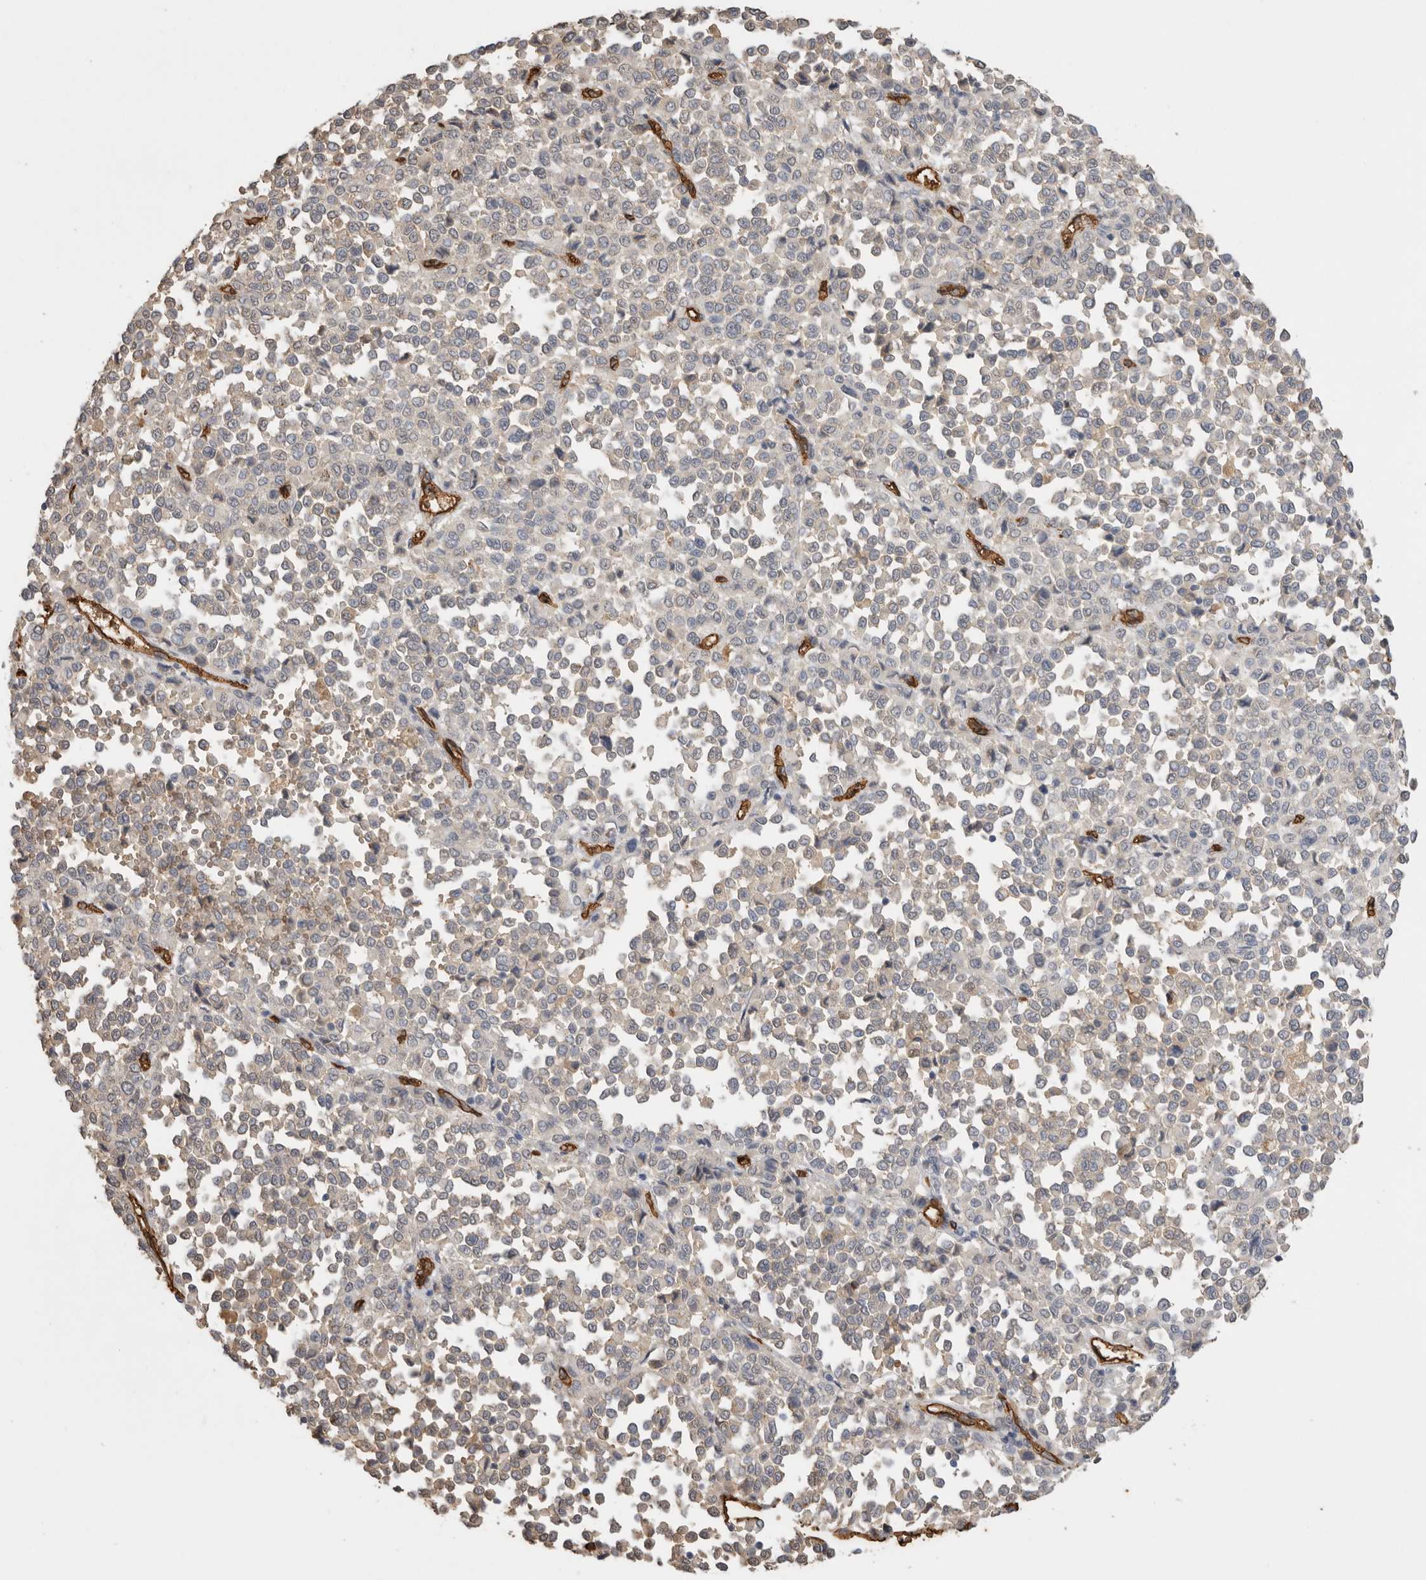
{"staining": {"intensity": "negative", "quantity": "none", "location": "none"}, "tissue": "melanoma", "cell_type": "Tumor cells", "image_type": "cancer", "snomed": [{"axis": "morphology", "description": "Malignant melanoma, Metastatic site"}, {"axis": "topography", "description": "Pancreas"}], "caption": "The photomicrograph shows no staining of tumor cells in melanoma. (DAB (3,3'-diaminobenzidine) immunohistochemistry (IHC), high magnification).", "gene": "IL27", "patient": {"sex": "female", "age": 30}}